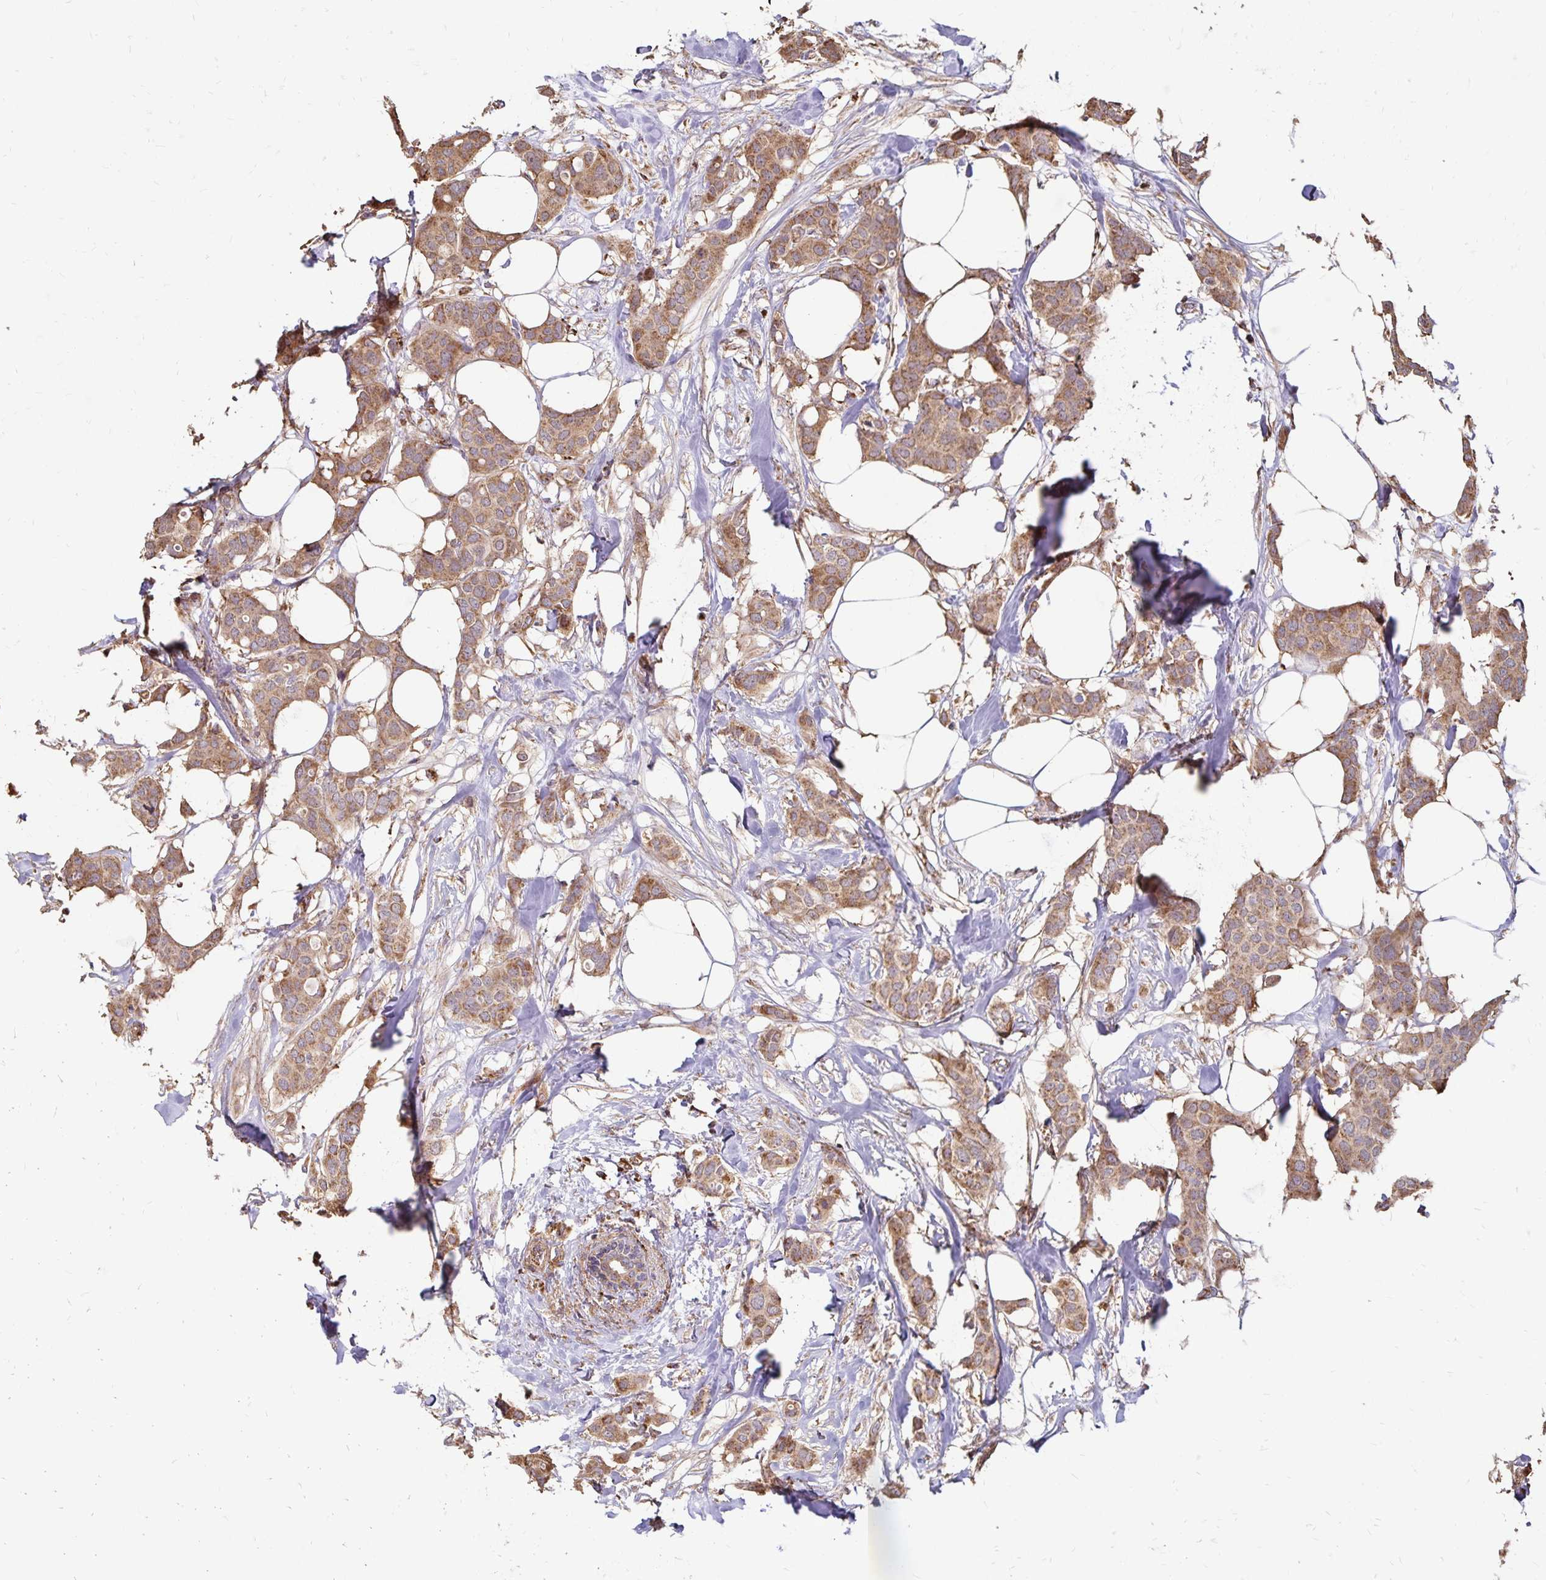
{"staining": {"intensity": "moderate", "quantity": ">75%", "location": "cytoplasmic/membranous"}, "tissue": "breast cancer", "cell_type": "Tumor cells", "image_type": "cancer", "snomed": [{"axis": "morphology", "description": "Duct carcinoma"}, {"axis": "topography", "description": "Breast"}], "caption": "Protein expression by IHC reveals moderate cytoplasmic/membranous positivity in about >75% of tumor cells in breast cancer. (brown staining indicates protein expression, while blue staining denotes nuclei).", "gene": "EMC10", "patient": {"sex": "female", "age": 62}}